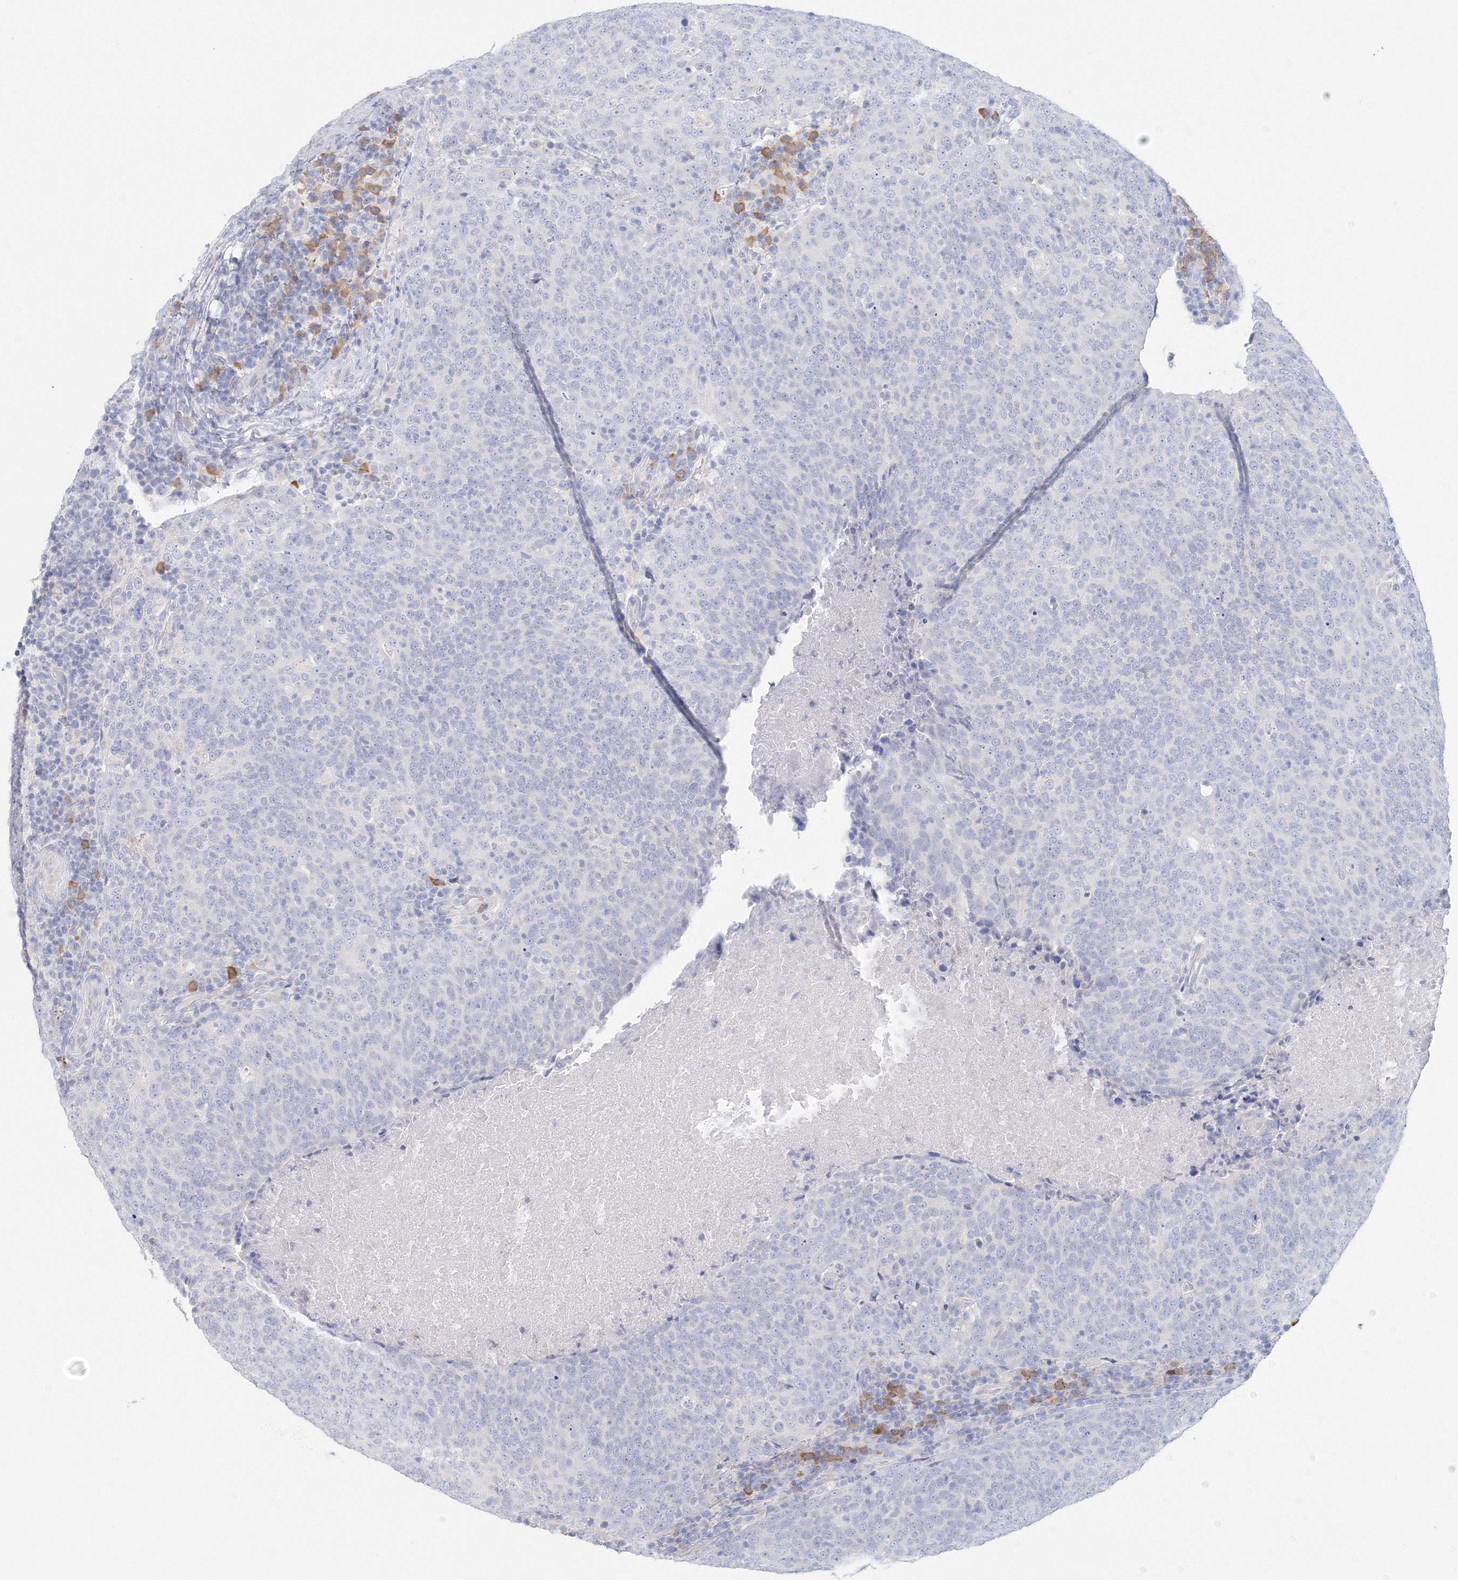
{"staining": {"intensity": "negative", "quantity": "none", "location": "none"}, "tissue": "head and neck cancer", "cell_type": "Tumor cells", "image_type": "cancer", "snomed": [{"axis": "morphology", "description": "Squamous cell carcinoma, NOS"}, {"axis": "morphology", "description": "Squamous cell carcinoma, metastatic, NOS"}, {"axis": "topography", "description": "Lymph node"}, {"axis": "topography", "description": "Head-Neck"}], "caption": "This is an immunohistochemistry photomicrograph of head and neck cancer (metastatic squamous cell carcinoma). There is no positivity in tumor cells.", "gene": "VSIG1", "patient": {"sex": "male", "age": 62}}